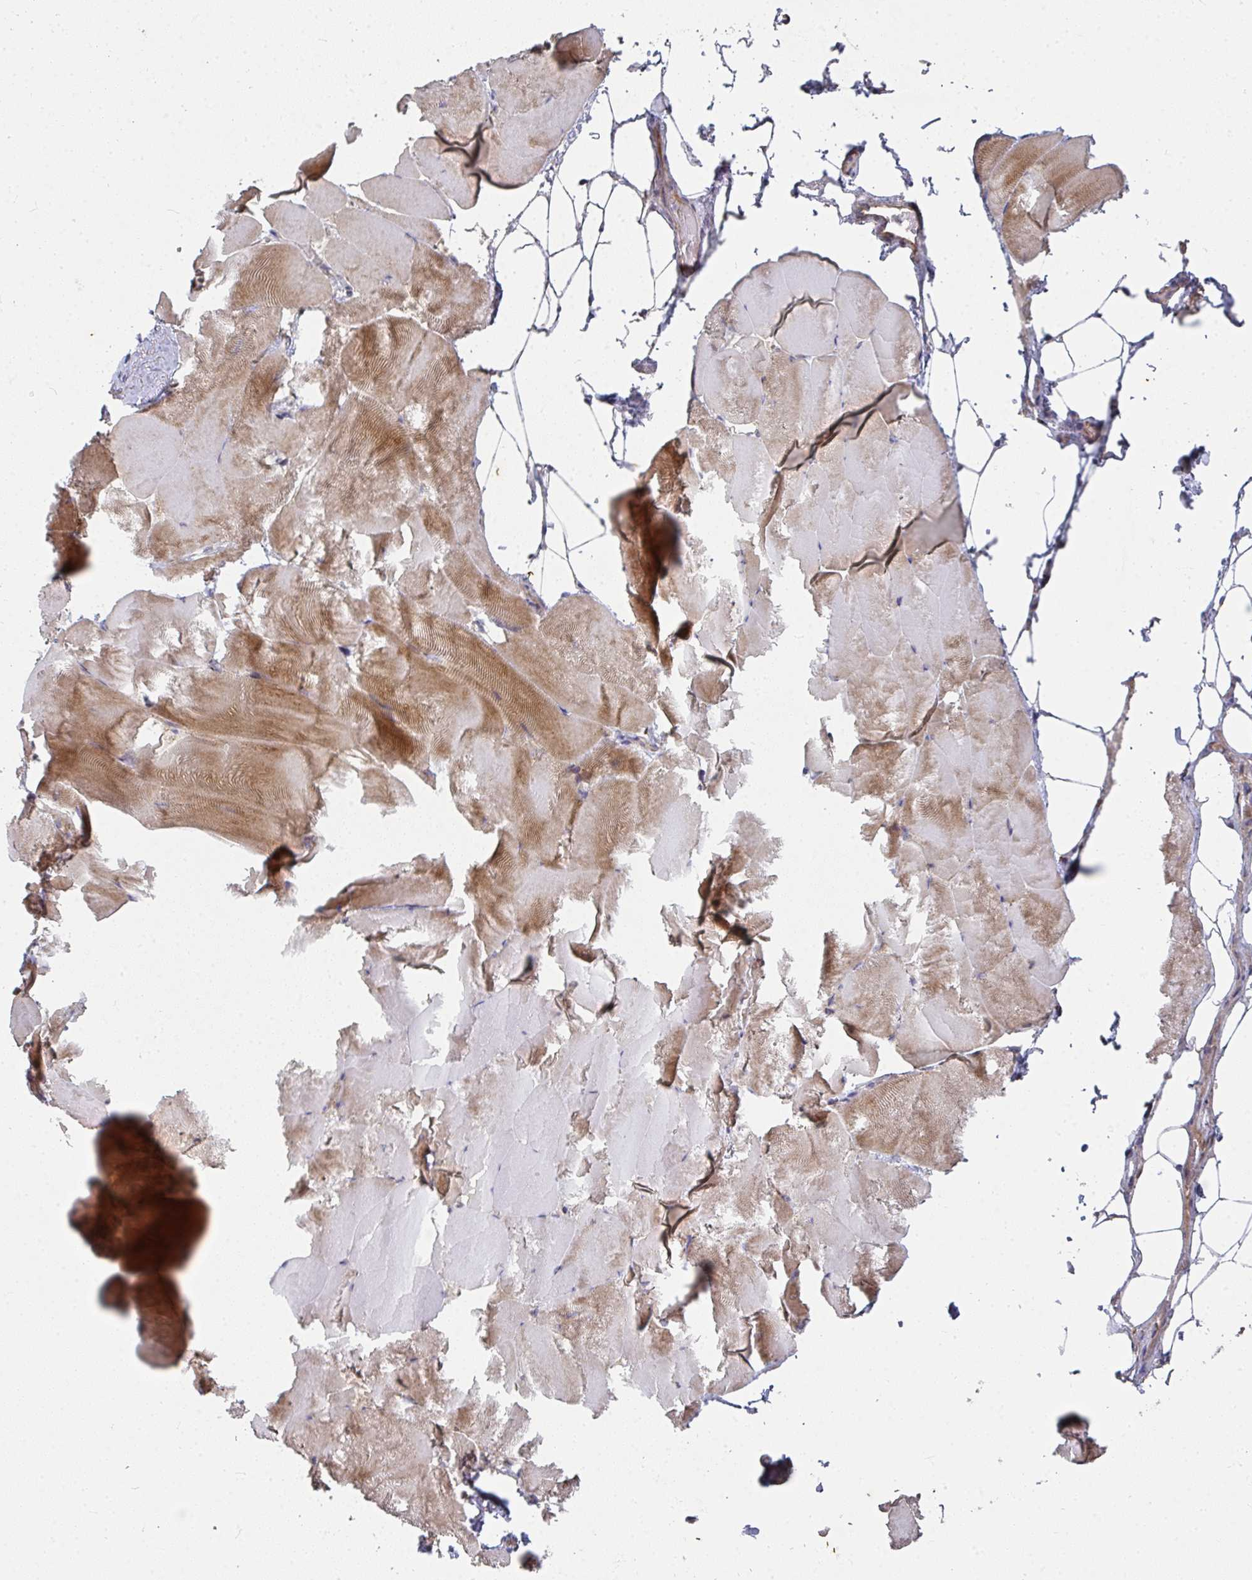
{"staining": {"intensity": "moderate", "quantity": "25%-75%", "location": "cytoplasmic/membranous"}, "tissue": "skeletal muscle", "cell_type": "Myocytes", "image_type": "normal", "snomed": [{"axis": "morphology", "description": "Normal tissue, NOS"}, {"axis": "topography", "description": "Skeletal muscle"}], "caption": "This histopathology image shows IHC staining of benign skeletal muscle, with medium moderate cytoplasmic/membranous staining in about 25%-75% of myocytes.", "gene": "RHEBL1", "patient": {"sex": "female", "age": 64}}